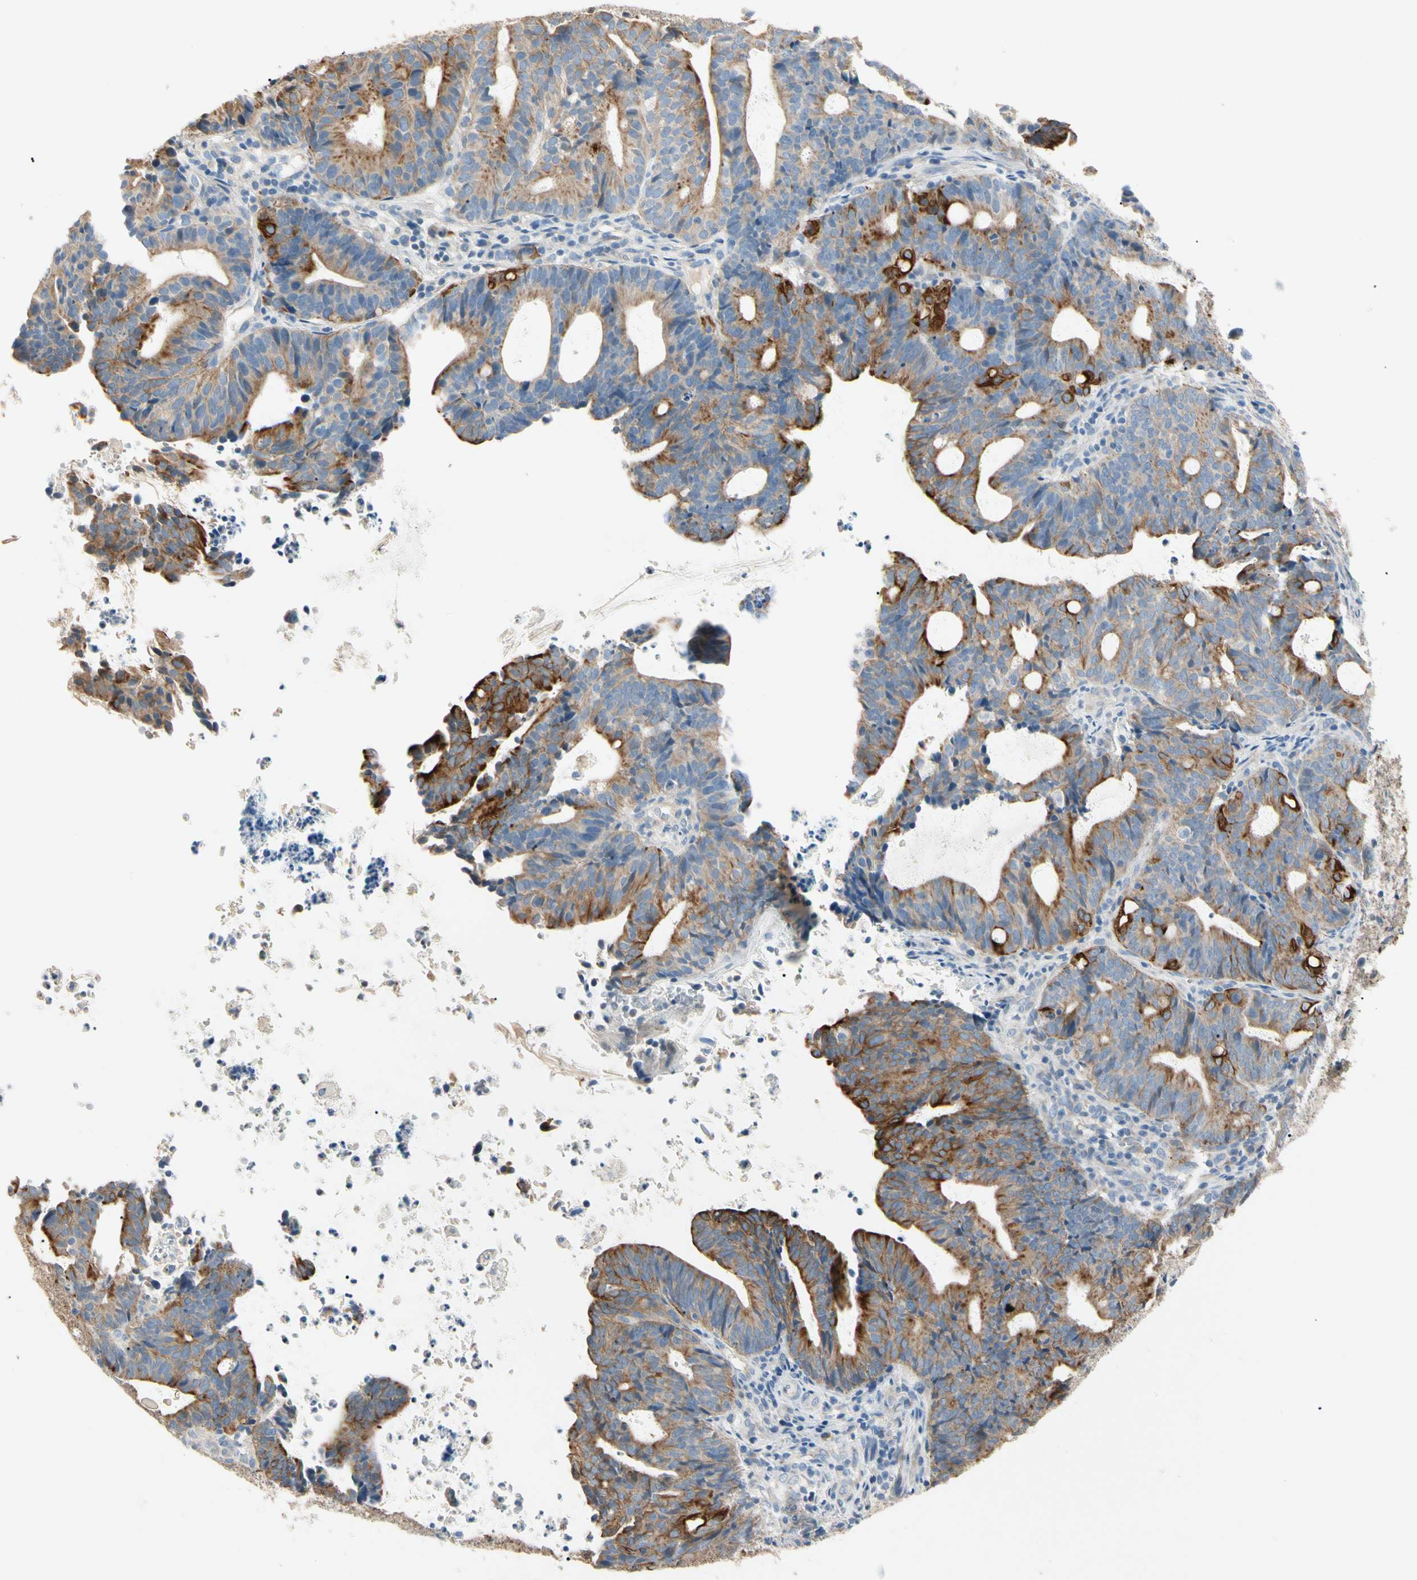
{"staining": {"intensity": "strong", "quantity": ">75%", "location": "cytoplasmic/membranous"}, "tissue": "endometrial cancer", "cell_type": "Tumor cells", "image_type": "cancer", "snomed": [{"axis": "morphology", "description": "Adenocarcinoma, NOS"}, {"axis": "topography", "description": "Uterus"}], "caption": "Immunohistochemical staining of human endometrial adenocarcinoma exhibits high levels of strong cytoplasmic/membranous protein positivity in approximately >75% of tumor cells.", "gene": "DUSP12", "patient": {"sex": "female", "age": 83}}